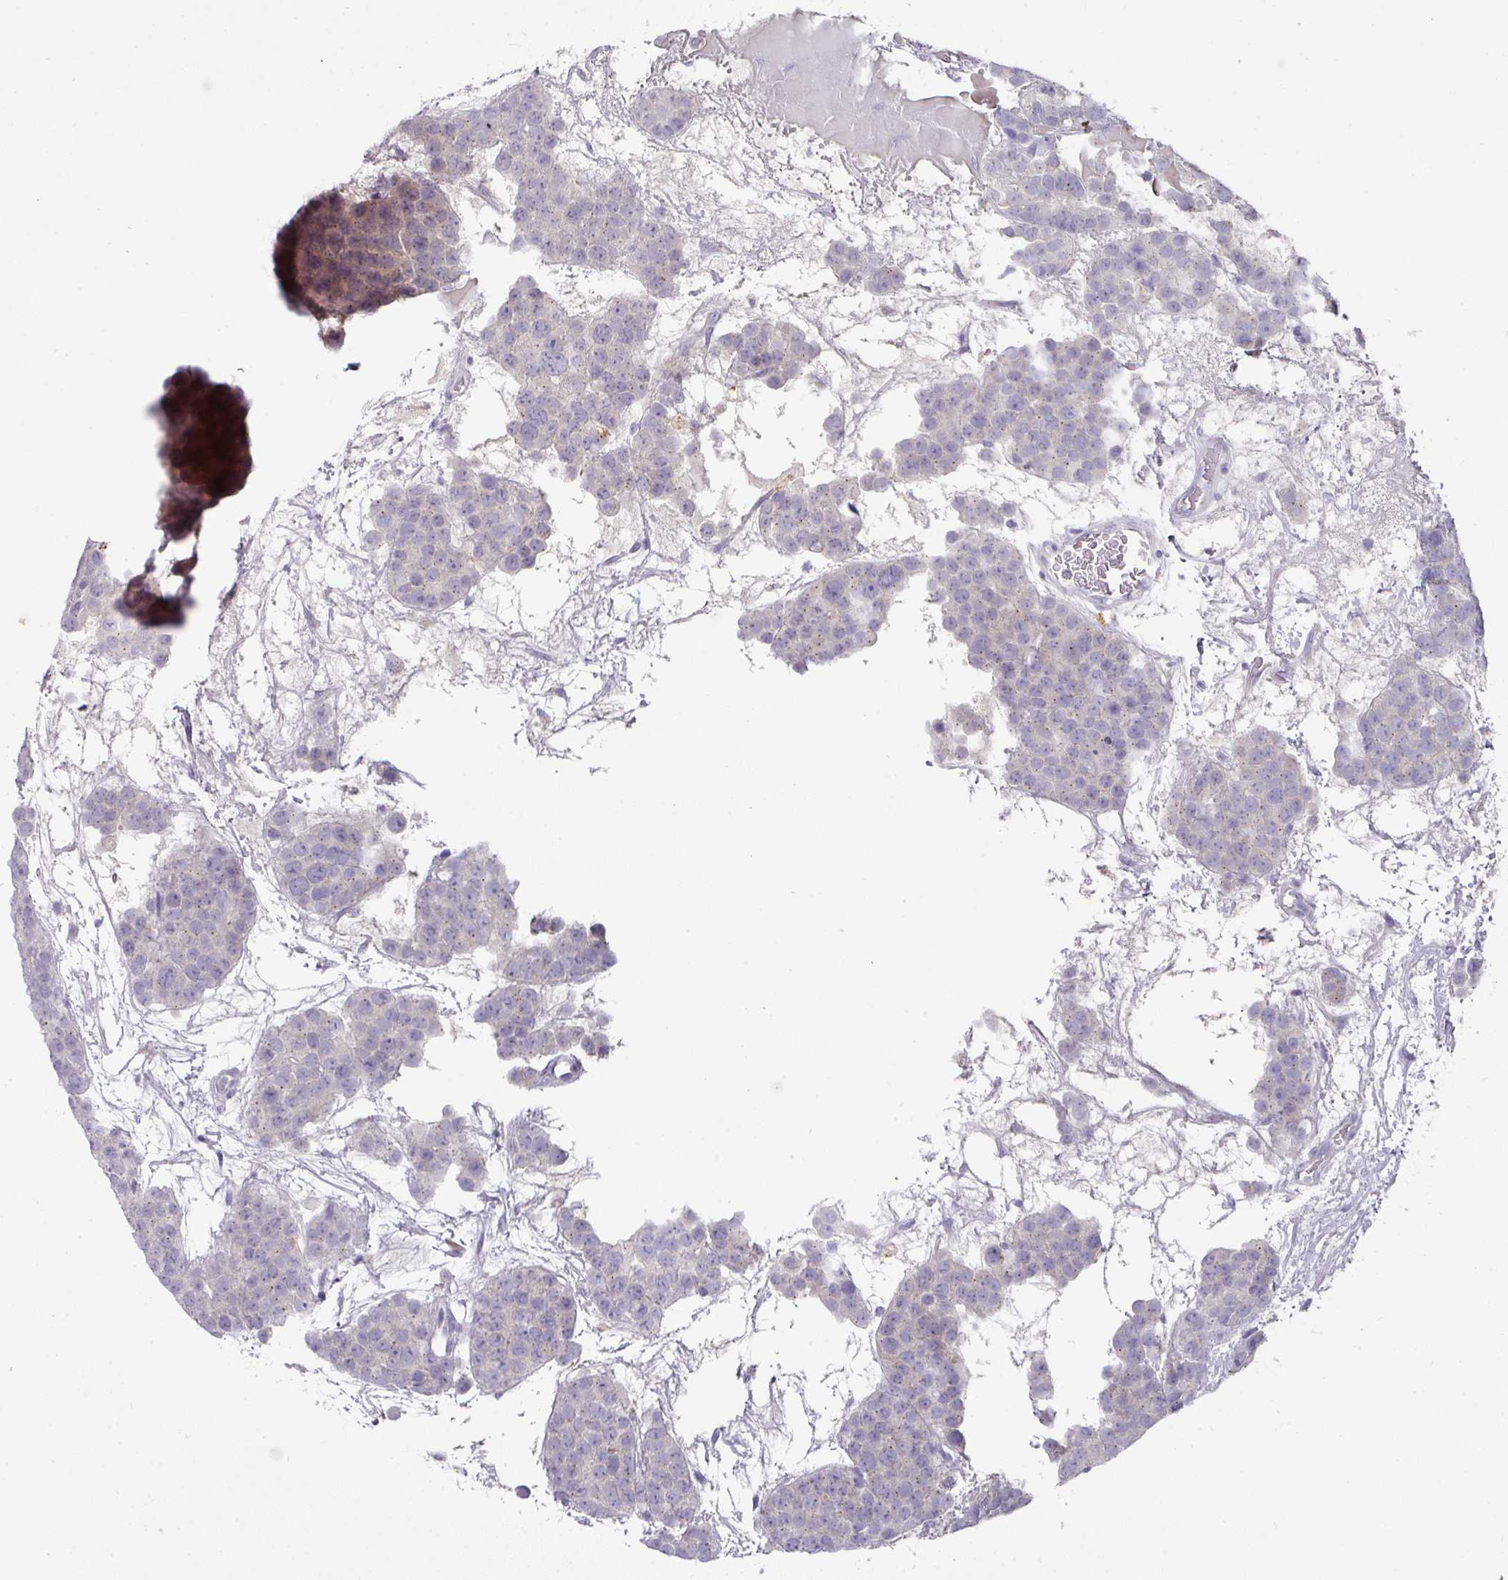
{"staining": {"intensity": "negative", "quantity": "none", "location": "none"}, "tissue": "testis cancer", "cell_type": "Tumor cells", "image_type": "cancer", "snomed": [{"axis": "morphology", "description": "Seminoma, NOS"}, {"axis": "topography", "description": "Testis"}], "caption": "DAB (3,3'-diaminobenzidine) immunohistochemical staining of human testis cancer demonstrates no significant staining in tumor cells.", "gene": "IL4R", "patient": {"sex": "male", "age": 71}}